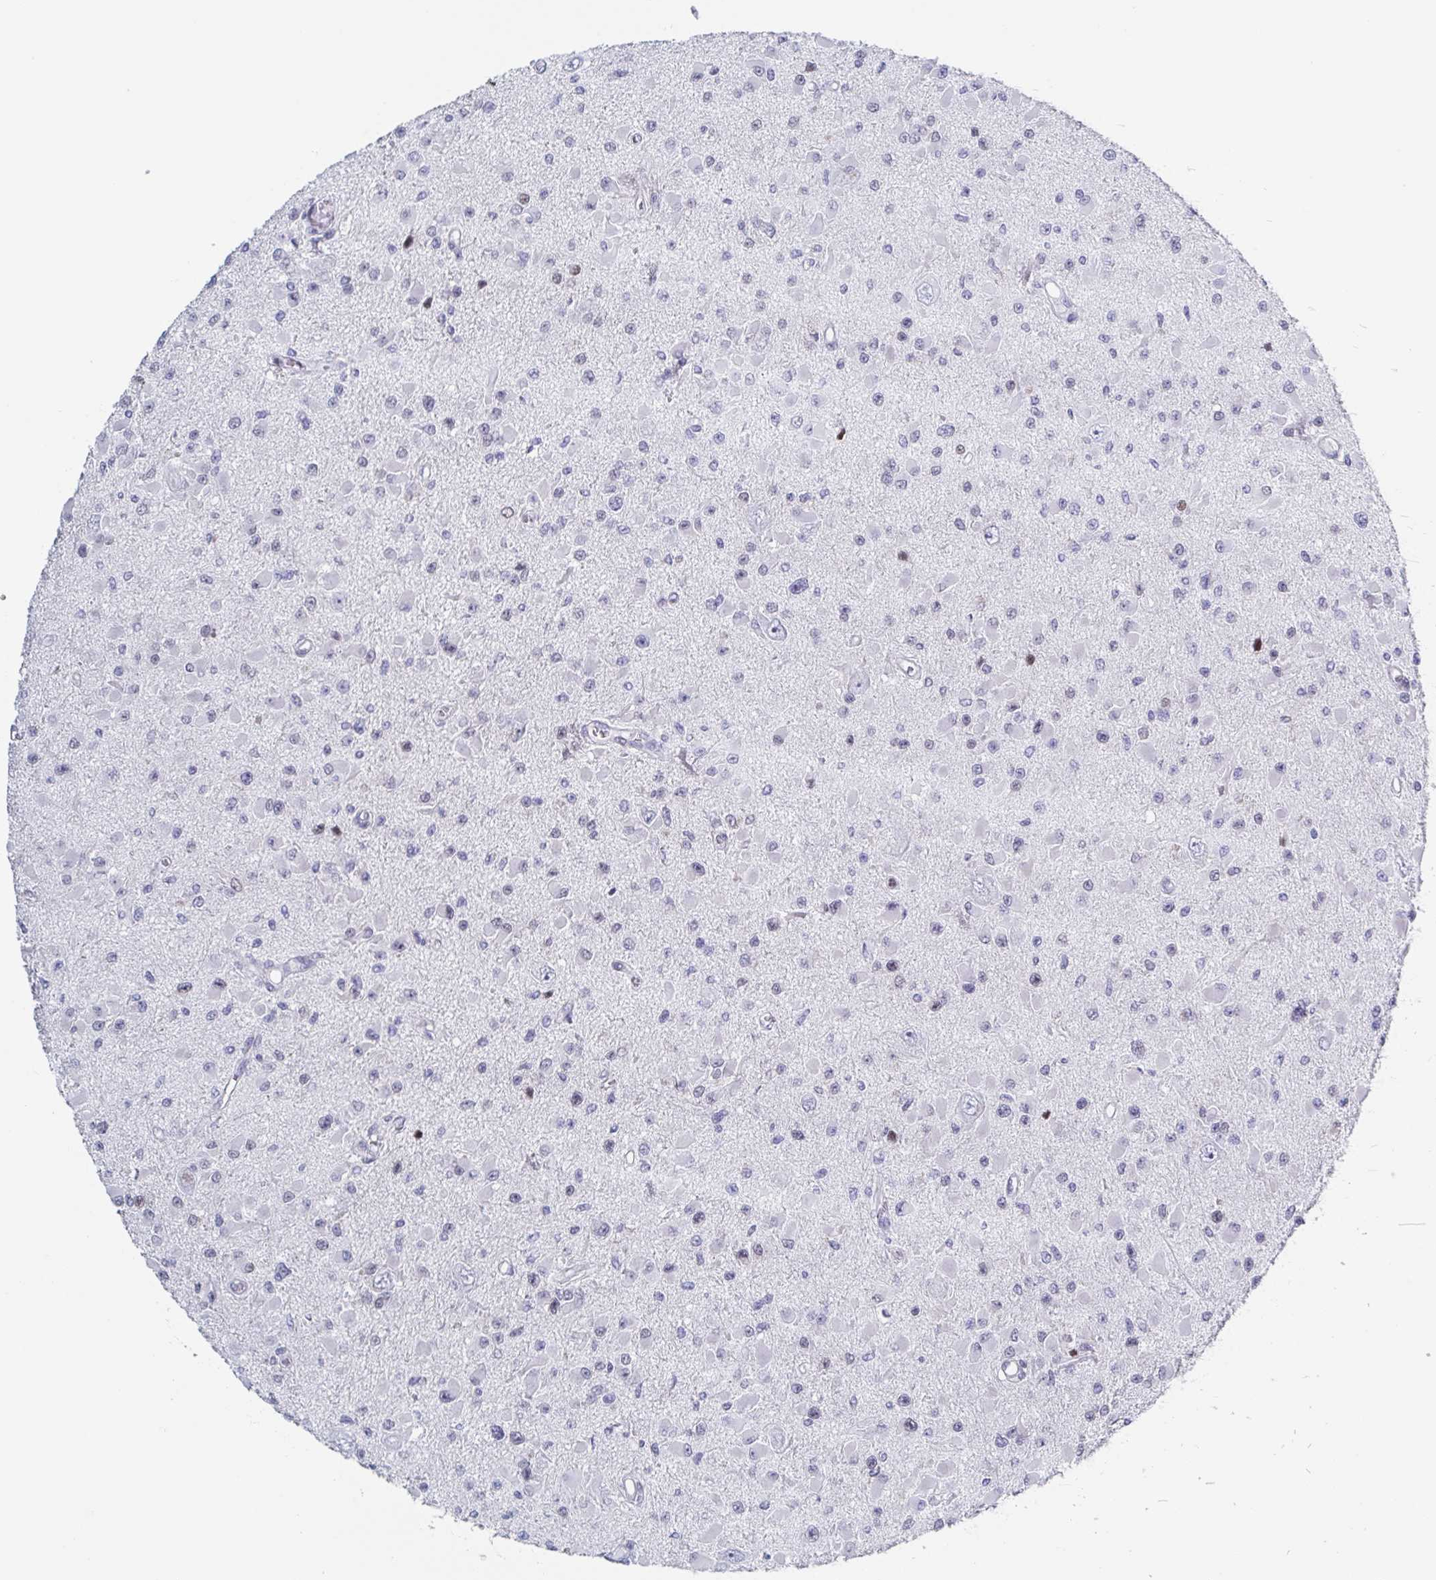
{"staining": {"intensity": "negative", "quantity": "none", "location": "none"}, "tissue": "glioma", "cell_type": "Tumor cells", "image_type": "cancer", "snomed": [{"axis": "morphology", "description": "Glioma, malignant, High grade"}, {"axis": "topography", "description": "Brain"}], "caption": "Malignant glioma (high-grade) was stained to show a protein in brown. There is no significant expression in tumor cells.", "gene": "PBOV1", "patient": {"sex": "male", "age": 54}}